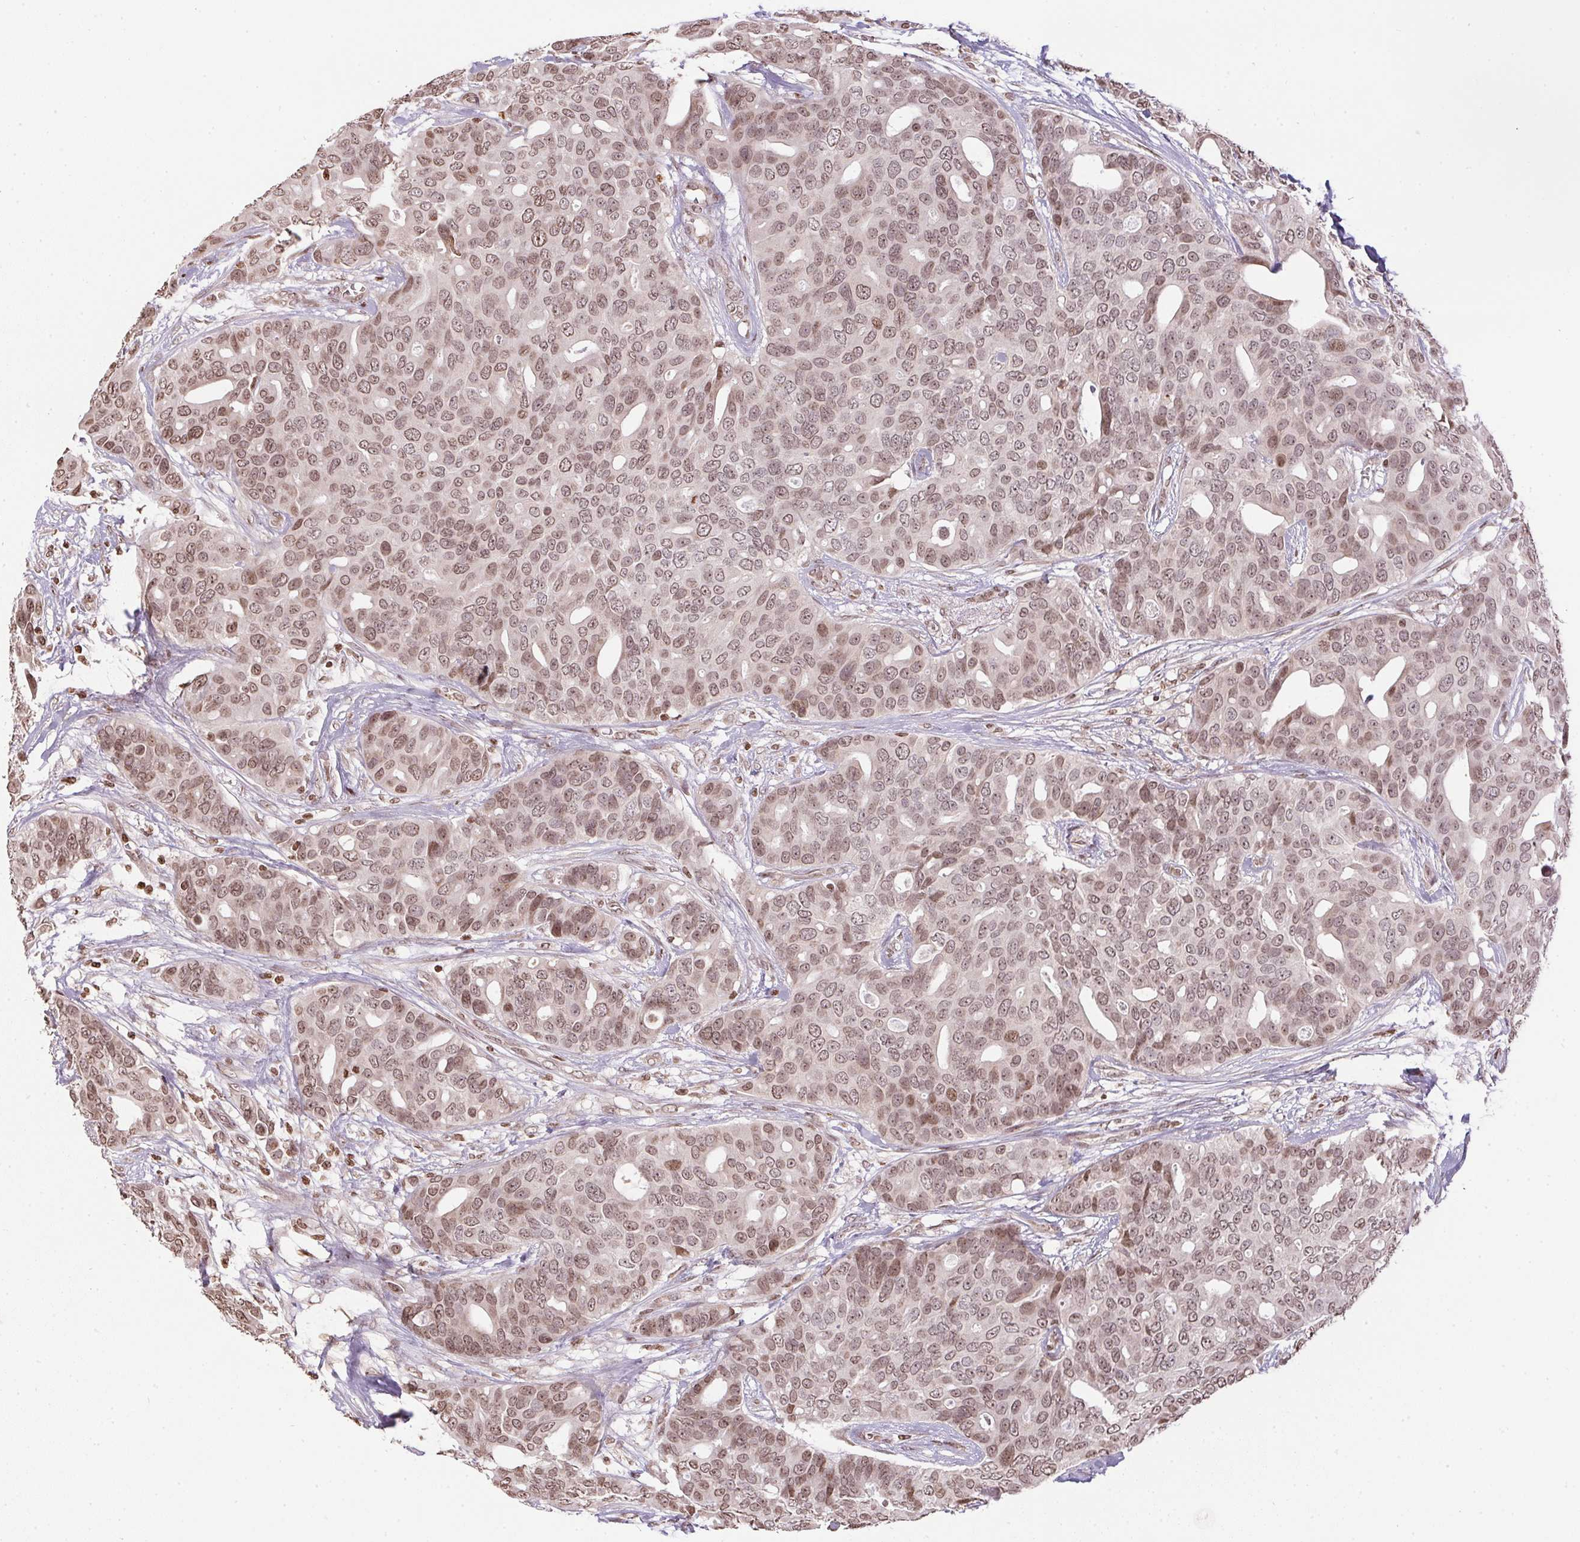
{"staining": {"intensity": "moderate", "quantity": ">75%", "location": "nuclear"}, "tissue": "breast cancer", "cell_type": "Tumor cells", "image_type": "cancer", "snomed": [{"axis": "morphology", "description": "Duct carcinoma"}, {"axis": "topography", "description": "Breast"}], "caption": "An image of breast intraductal carcinoma stained for a protein shows moderate nuclear brown staining in tumor cells. Nuclei are stained in blue.", "gene": "RNF181", "patient": {"sex": "female", "age": 54}}